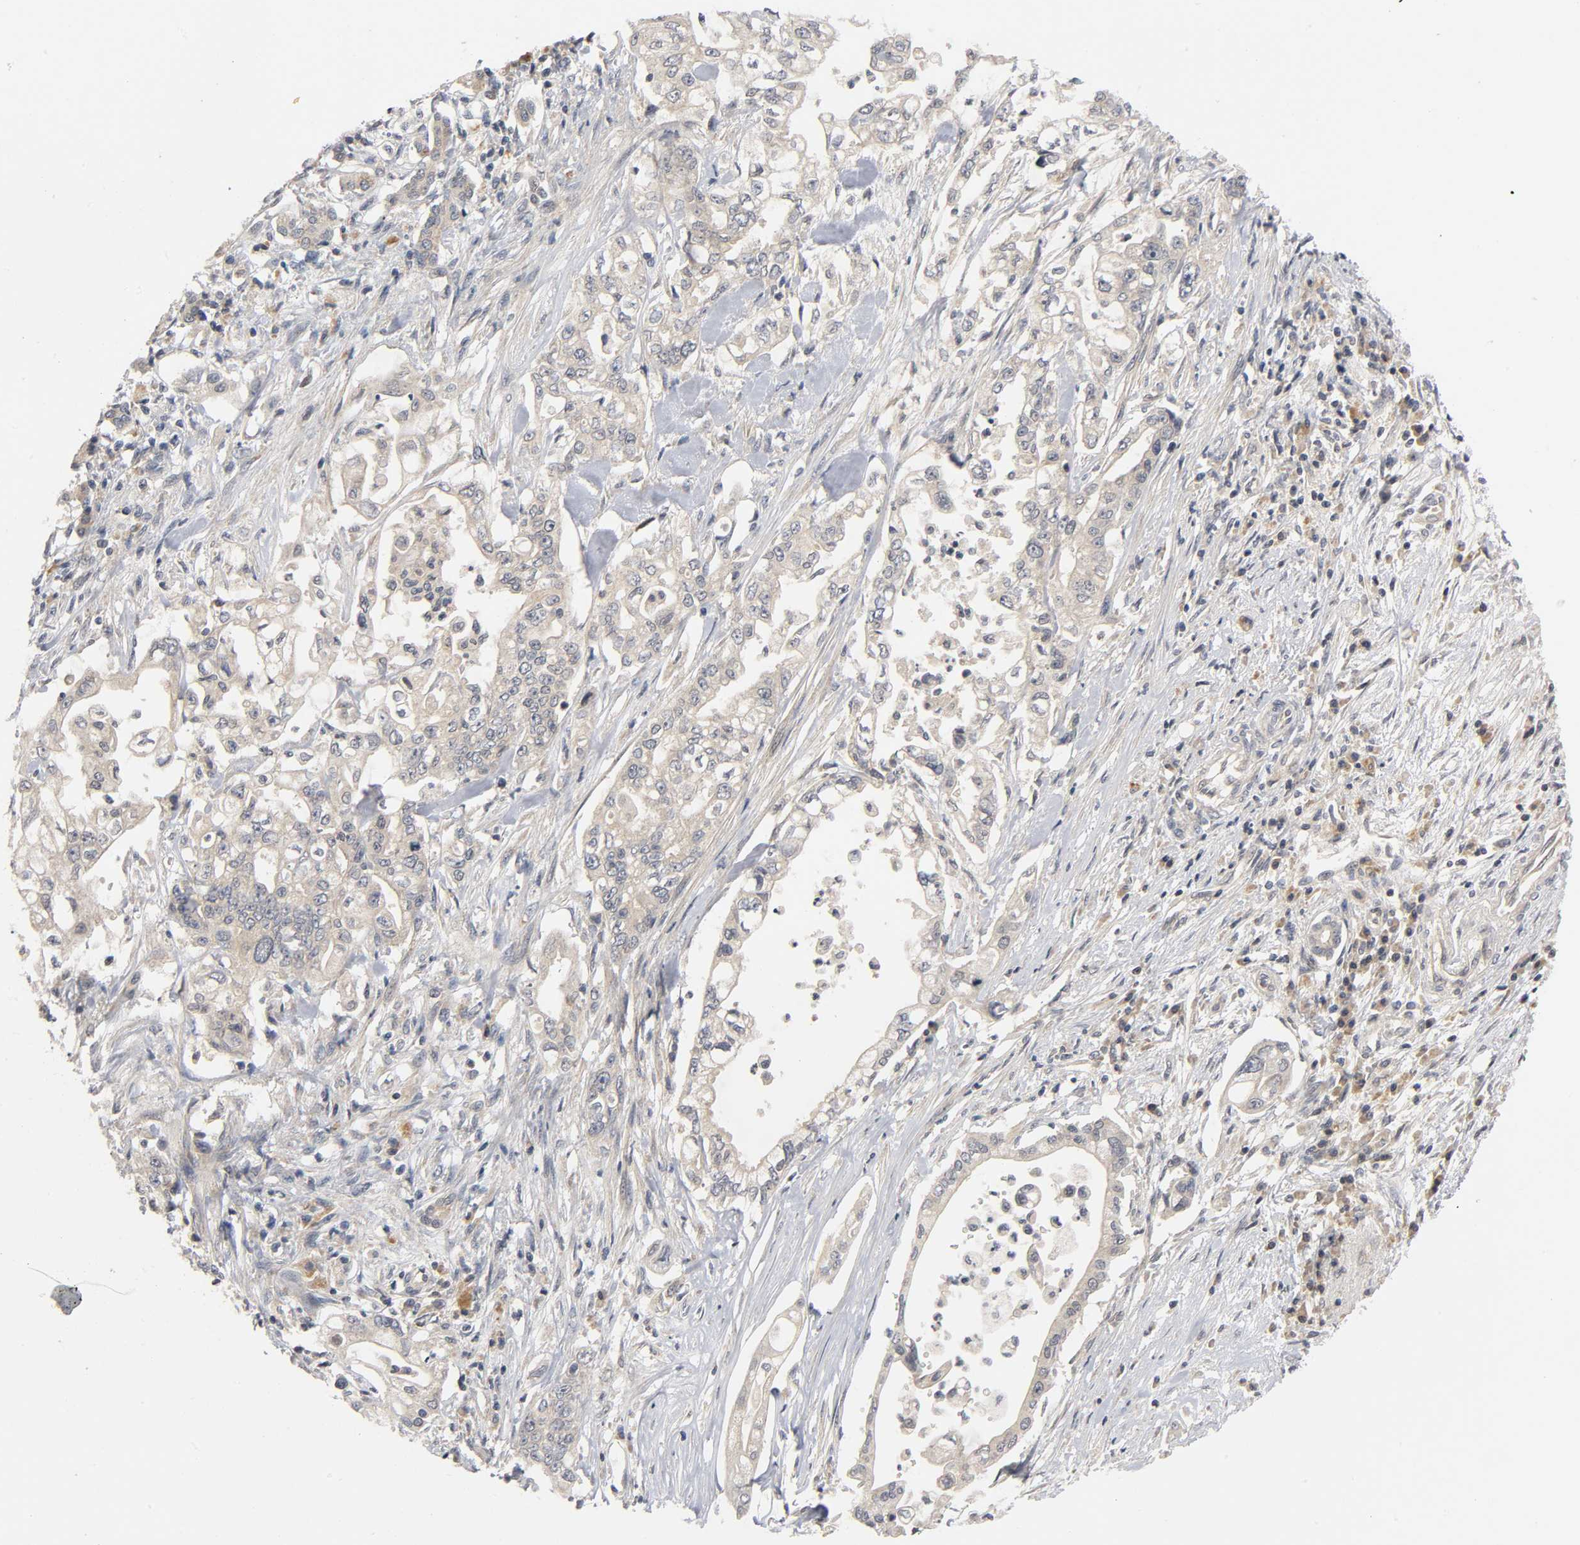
{"staining": {"intensity": "weak", "quantity": ">75%", "location": "cytoplasmic/membranous"}, "tissue": "pancreatic cancer", "cell_type": "Tumor cells", "image_type": "cancer", "snomed": [{"axis": "morphology", "description": "Normal tissue, NOS"}, {"axis": "topography", "description": "Pancreas"}], "caption": "This is an image of immunohistochemistry (IHC) staining of pancreatic cancer, which shows weak staining in the cytoplasmic/membranous of tumor cells.", "gene": "MAPK8", "patient": {"sex": "male", "age": 42}}